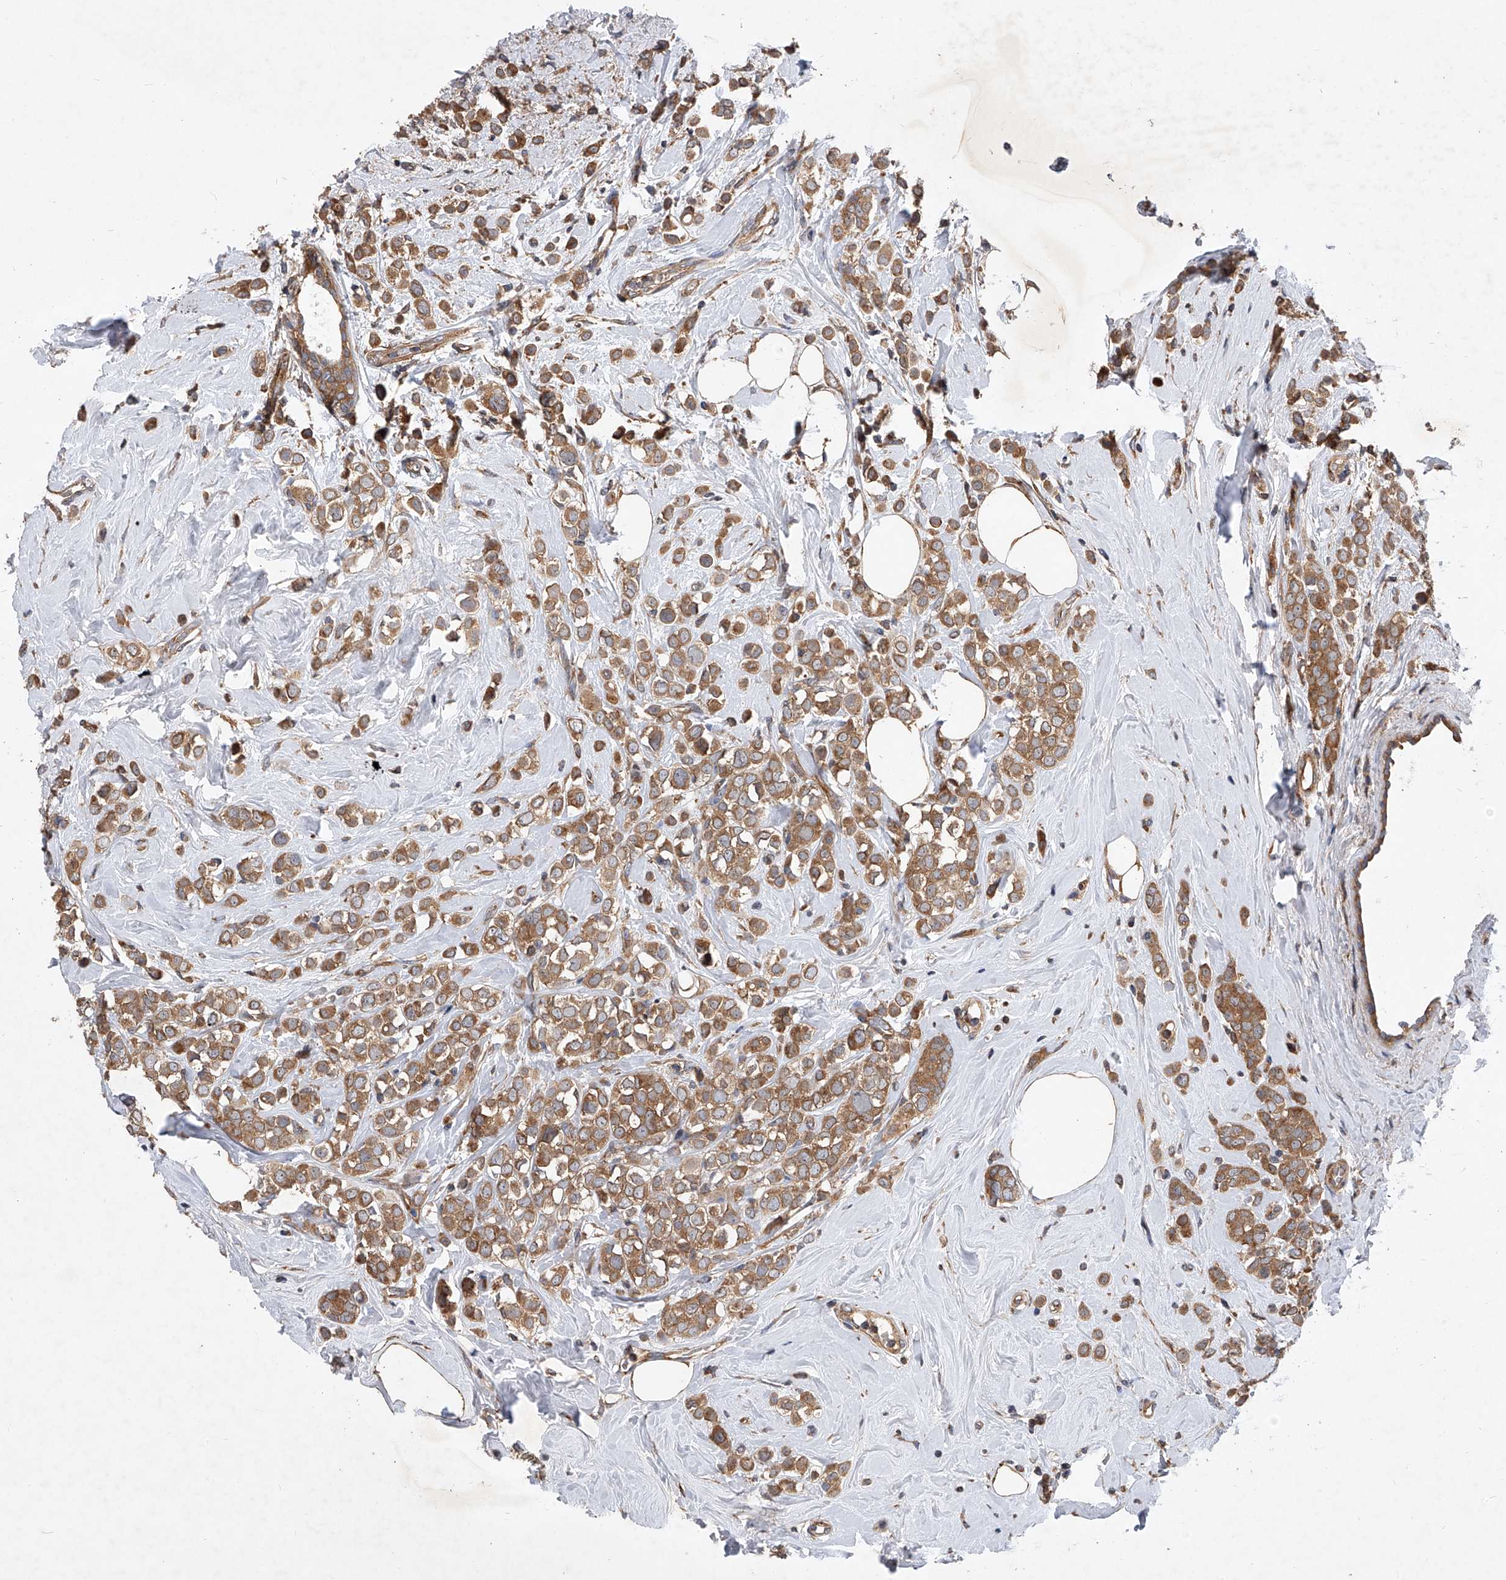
{"staining": {"intensity": "moderate", "quantity": ">75%", "location": "cytoplasmic/membranous"}, "tissue": "breast cancer", "cell_type": "Tumor cells", "image_type": "cancer", "snomed": [{"axis": "morphology", "description": "Lobular carcinoma"}, {"axis": "topography", "description": "Breast"}], "caption": "This is a photomicrograph of immunohistochemistry staining of breast lobular carcinoma, which shows moderate expression in the cytoplasmic/membranous of tumor cells.", "gene": "CFAP410", "patient": {"sex": "female", "age": 47}}